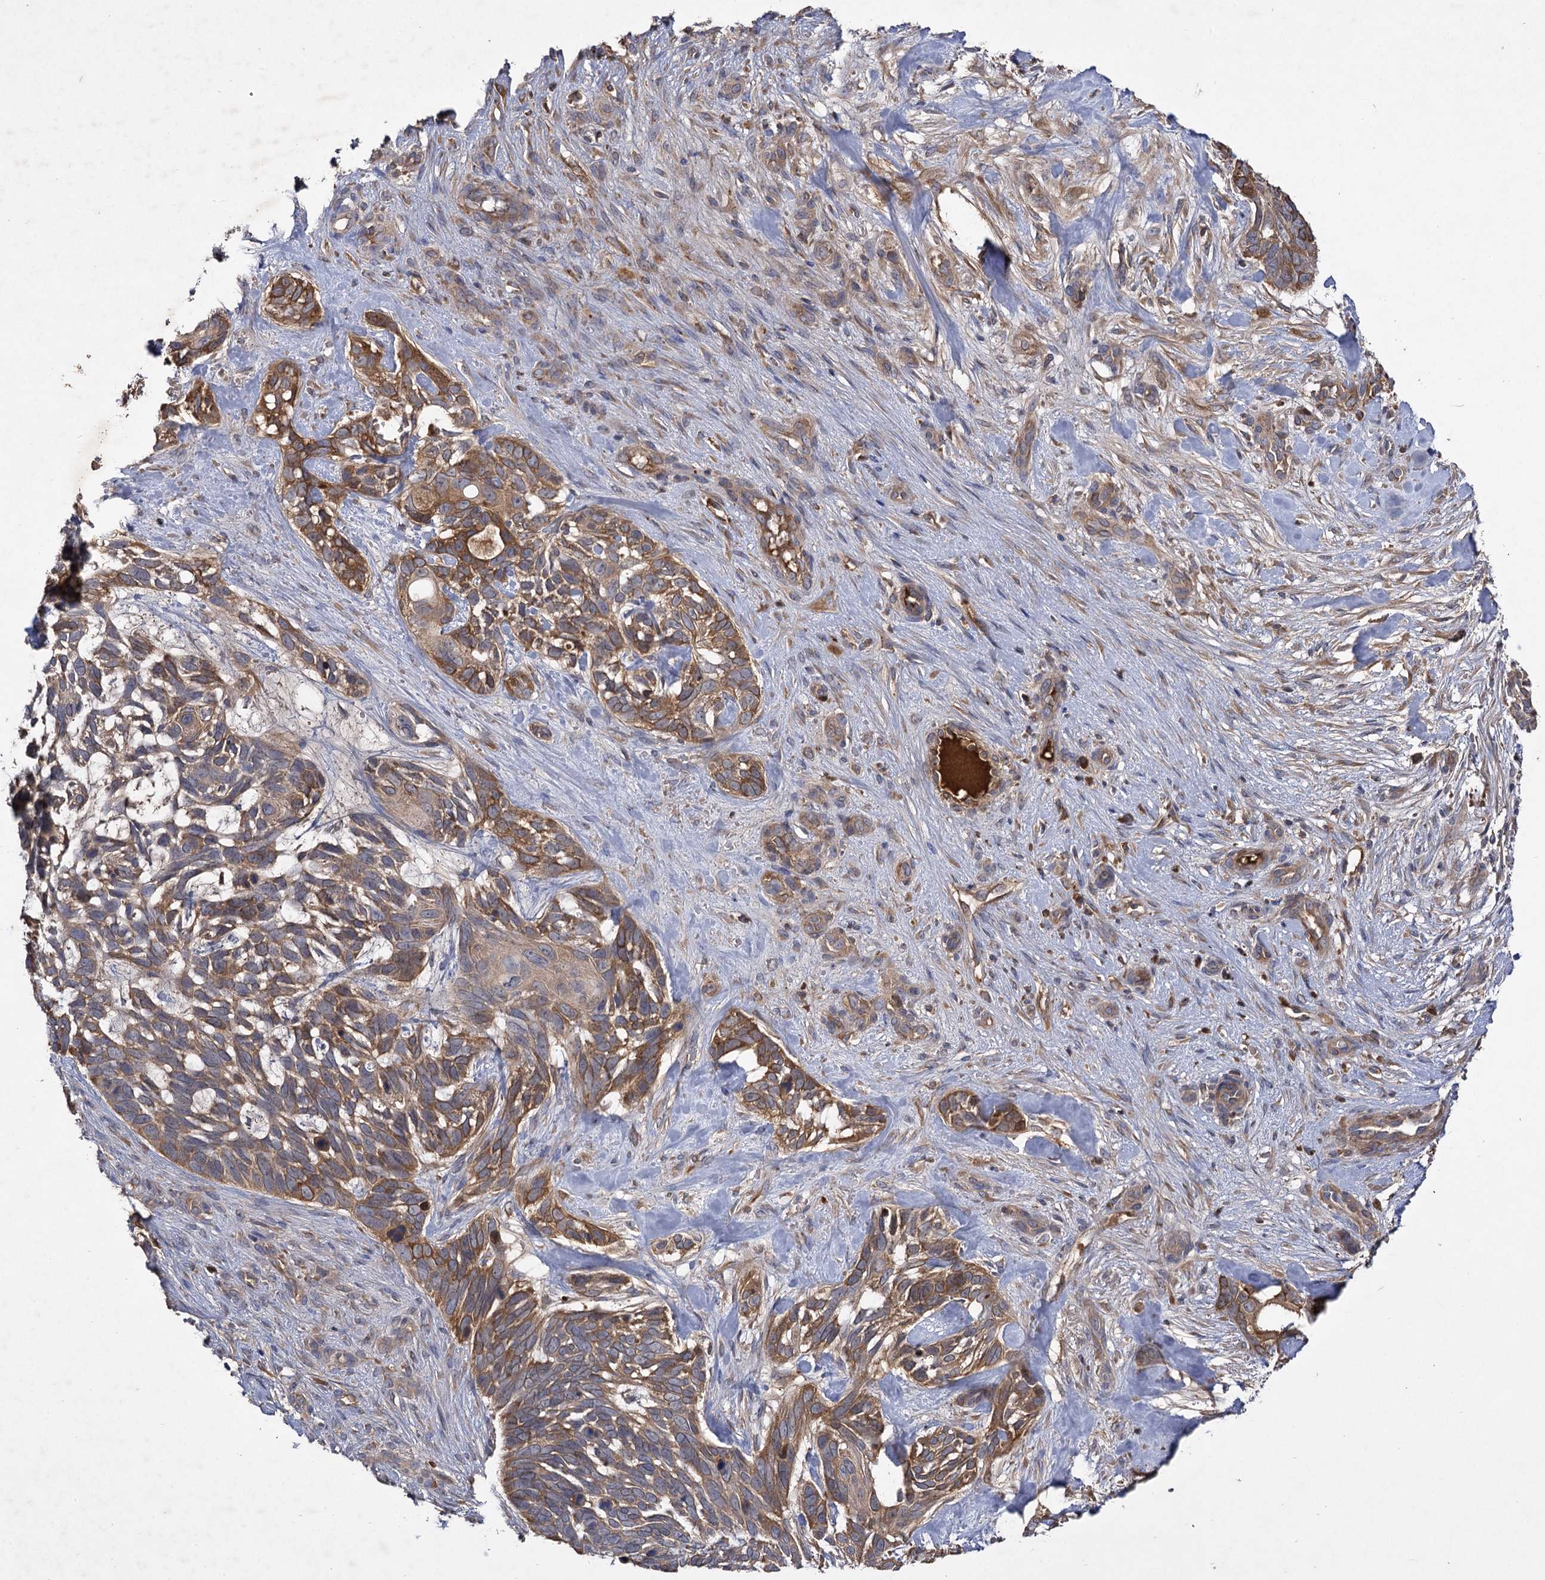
{"staining": {"intensity": "moderate", "quantity": ">75%", "location": "cytoplasmic/membranous"}, "tissue": "skin cancer", "cell_type": "Tumor cells", "image_type": "cancer", "snomed": [{"axis": "morphology", "description": "Basal cell carcinoma"}, {"axis": "topography", "description": "Skin"}], "caption": "Protein analysis of basal cell carcinoma (skin) tissue demonstrates moderate cytoplasmic/membranous positivity in about >75% of tumor cells.", "gene": "USP50", "patient": {"sex": "male", "age": 88}}